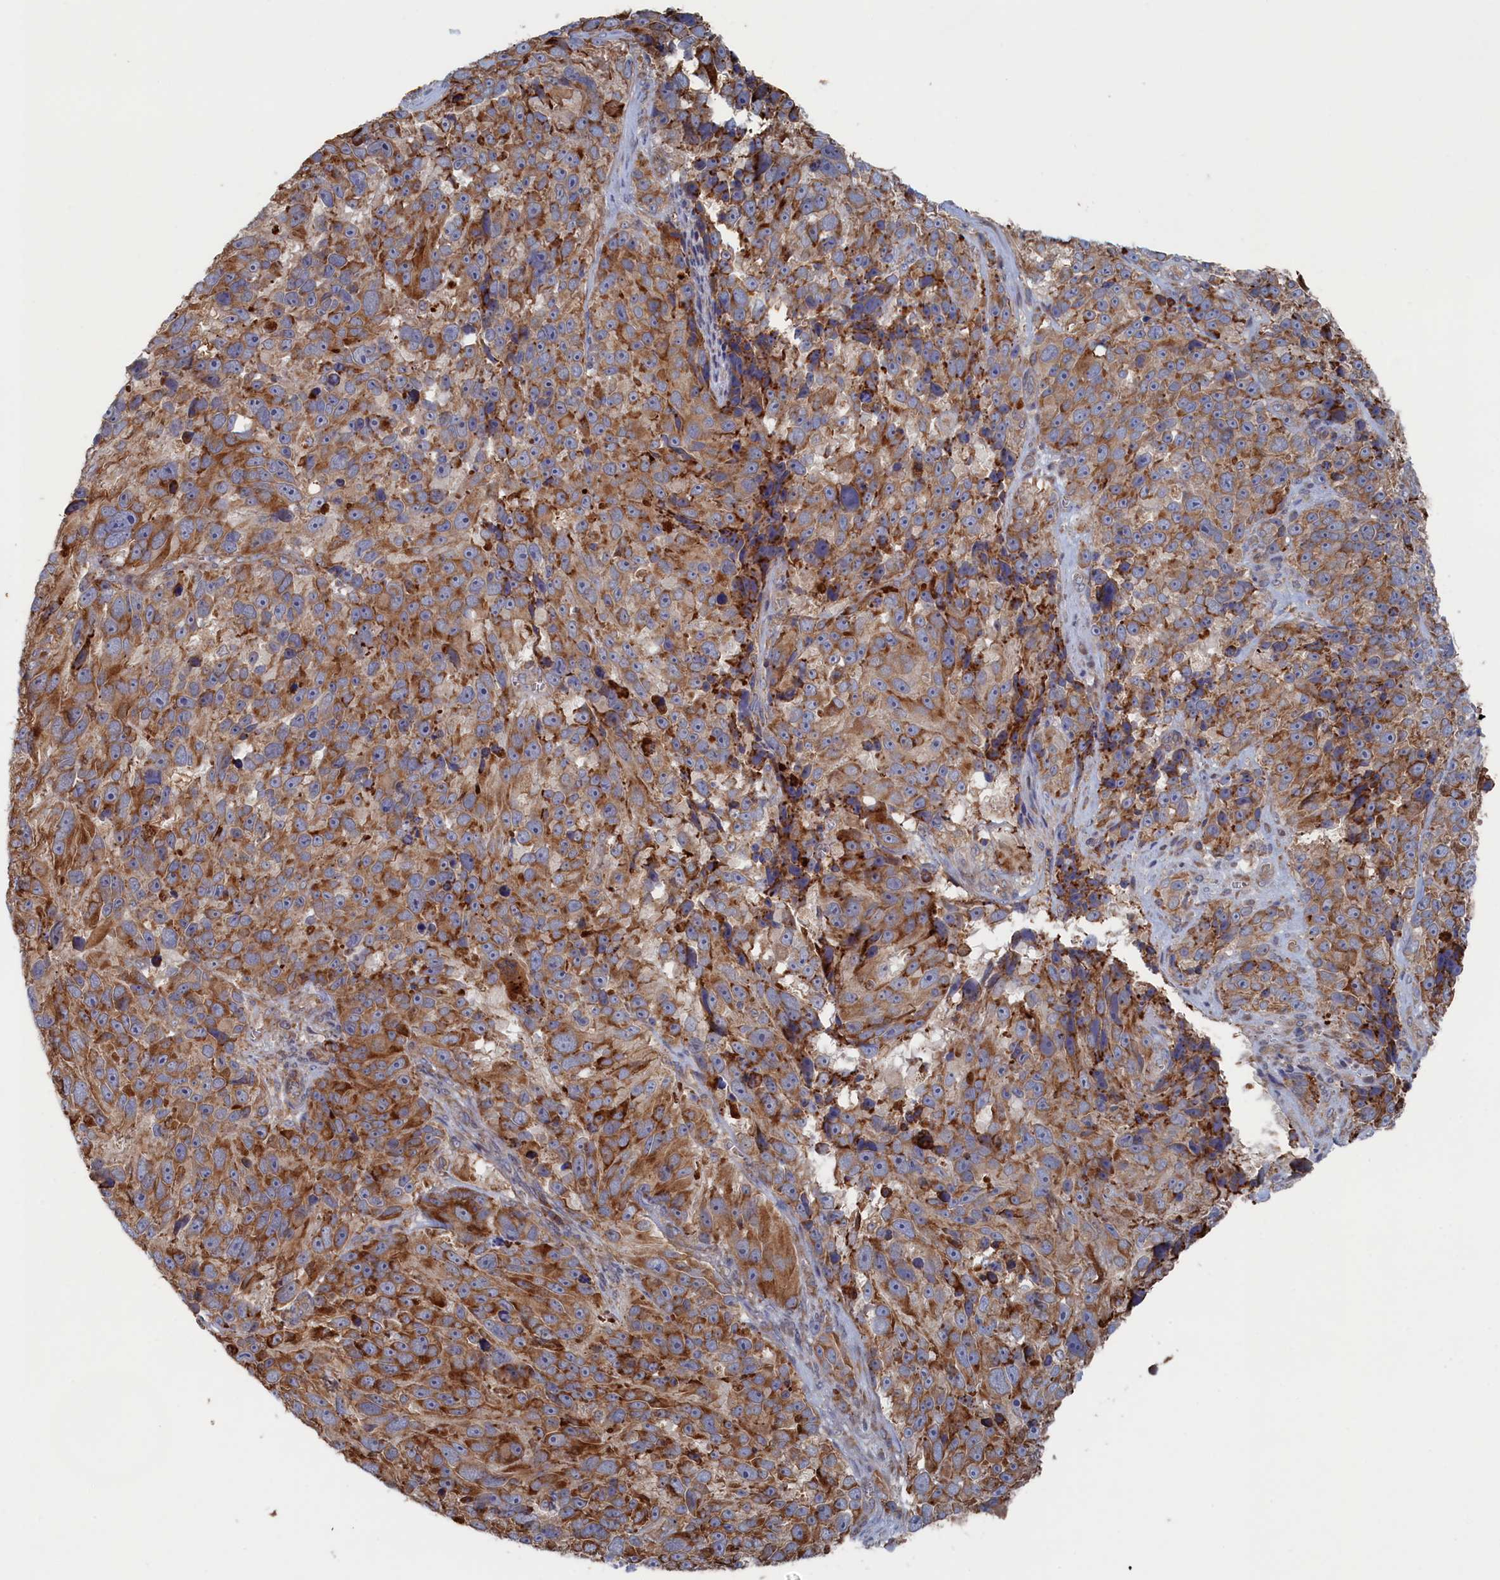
{"staining": {"intensity": "strong", "quantity": "25%-75%", "location": "cytoplasmic/membranous"}, "tissue": "melanoma", "cell_type": "Tumor cells", "image_type": "cancer", "snomed": [{"axis": "morphology", "description": "Malignant melanoma, NOS"}, {"axis": "topography", "description": "Skin"}], "caption": "A micrograph of malignant melanoma stained for a protein reveals strong cytoplasmic/membranous brown staining in tumor cells.", "gene": "BPIFB6", "patient": {"sex": "male", "age": 84}}